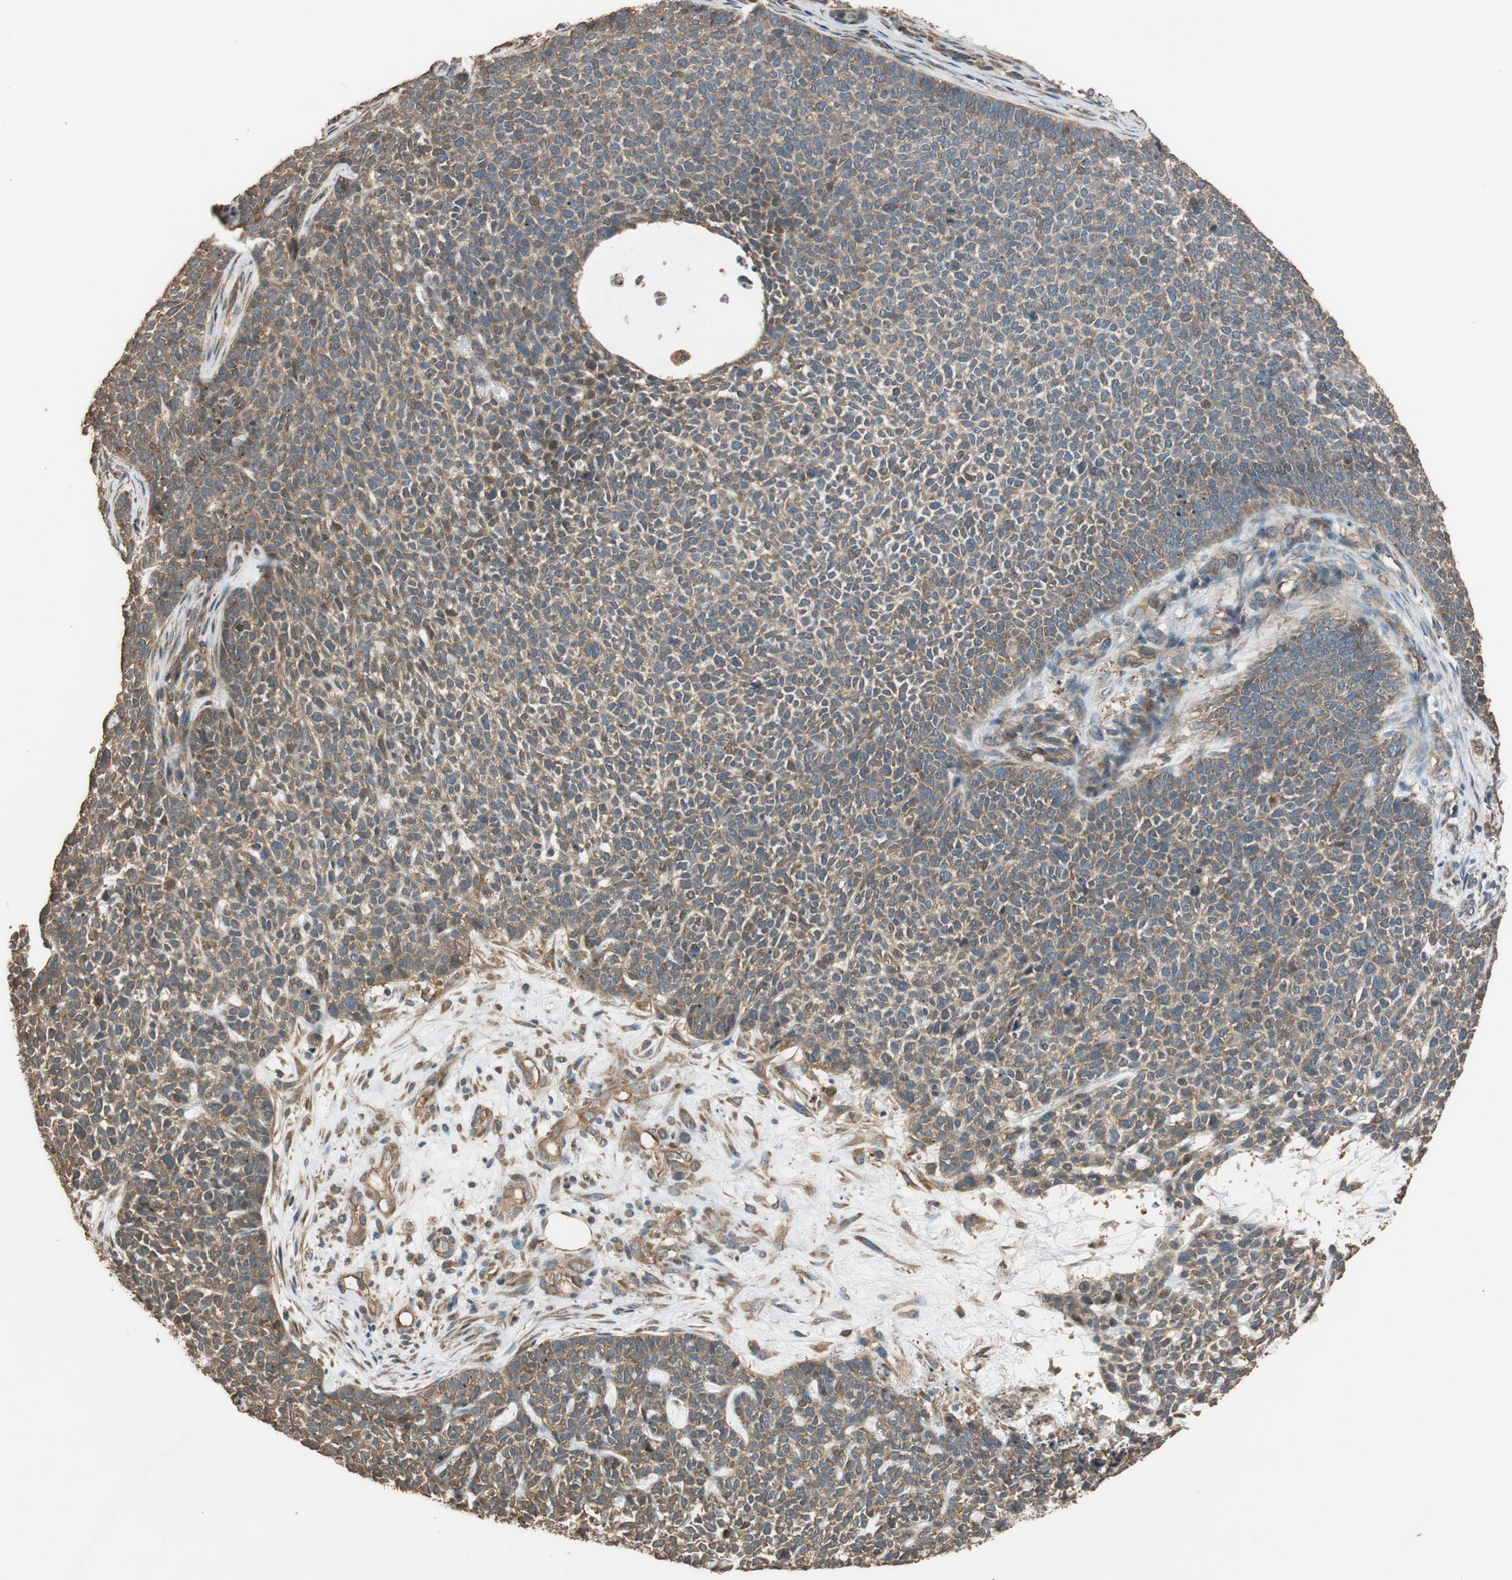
{"staining": {"intensity": "moderate", "quantity": ">75%", "location": "cytoplasmic/membranous"}, "tissue": "skin cancer", "cell_type": "Tumor cells", "image_type": "cancer", "snomed": [{"axis": "morphology", "description": "Basal cell carcinoma"}, {"axis": "topography", "description": "Skin"}], "caption": "Immunohistochemical staining of skin basal cell carcinoma reveals moderate cytoplasmic/membranous protein staining in approximately >75% of tumor cells.", "gene": "MST1R", "patient": {"sex": "female", "age": 84}}